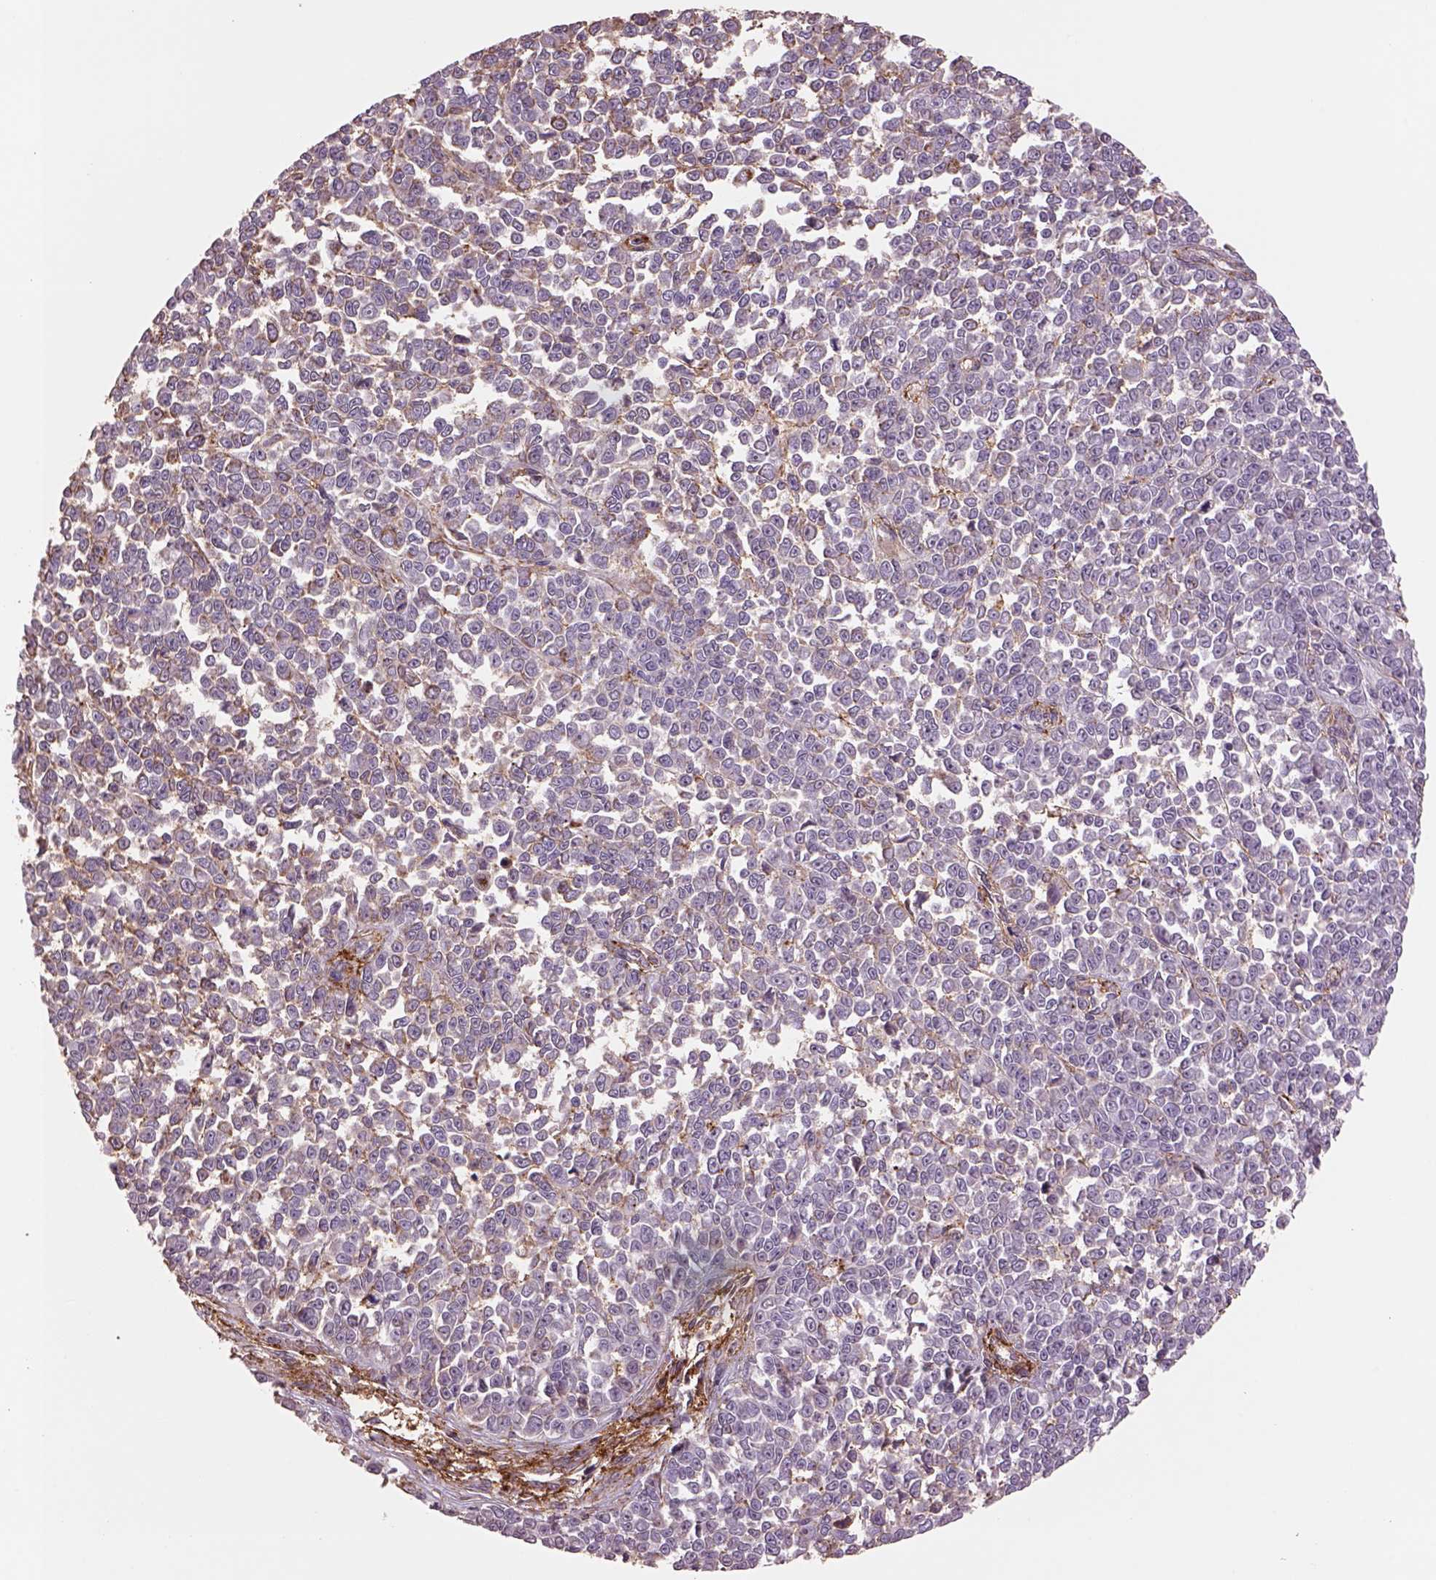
{"staining": {"intensity": "negative", "quantity": "none", "location": "none"}, "tissue": "melanoma", "cell_type": "Tumor cells", "image_type": "cancer", "snomed": [{"axis": "morphology", "description": "Malignant melanoma, NOS"}, {"axis": "topography", "description": "Skin"}], "caption": "DAB (3,3'-diaminobenzidine) immunohistochemical staining of human melanoma shows no significant positivity in tumor cells.", "gene": "LIN7A", "patient": {"sex": "female", "age": 95}}